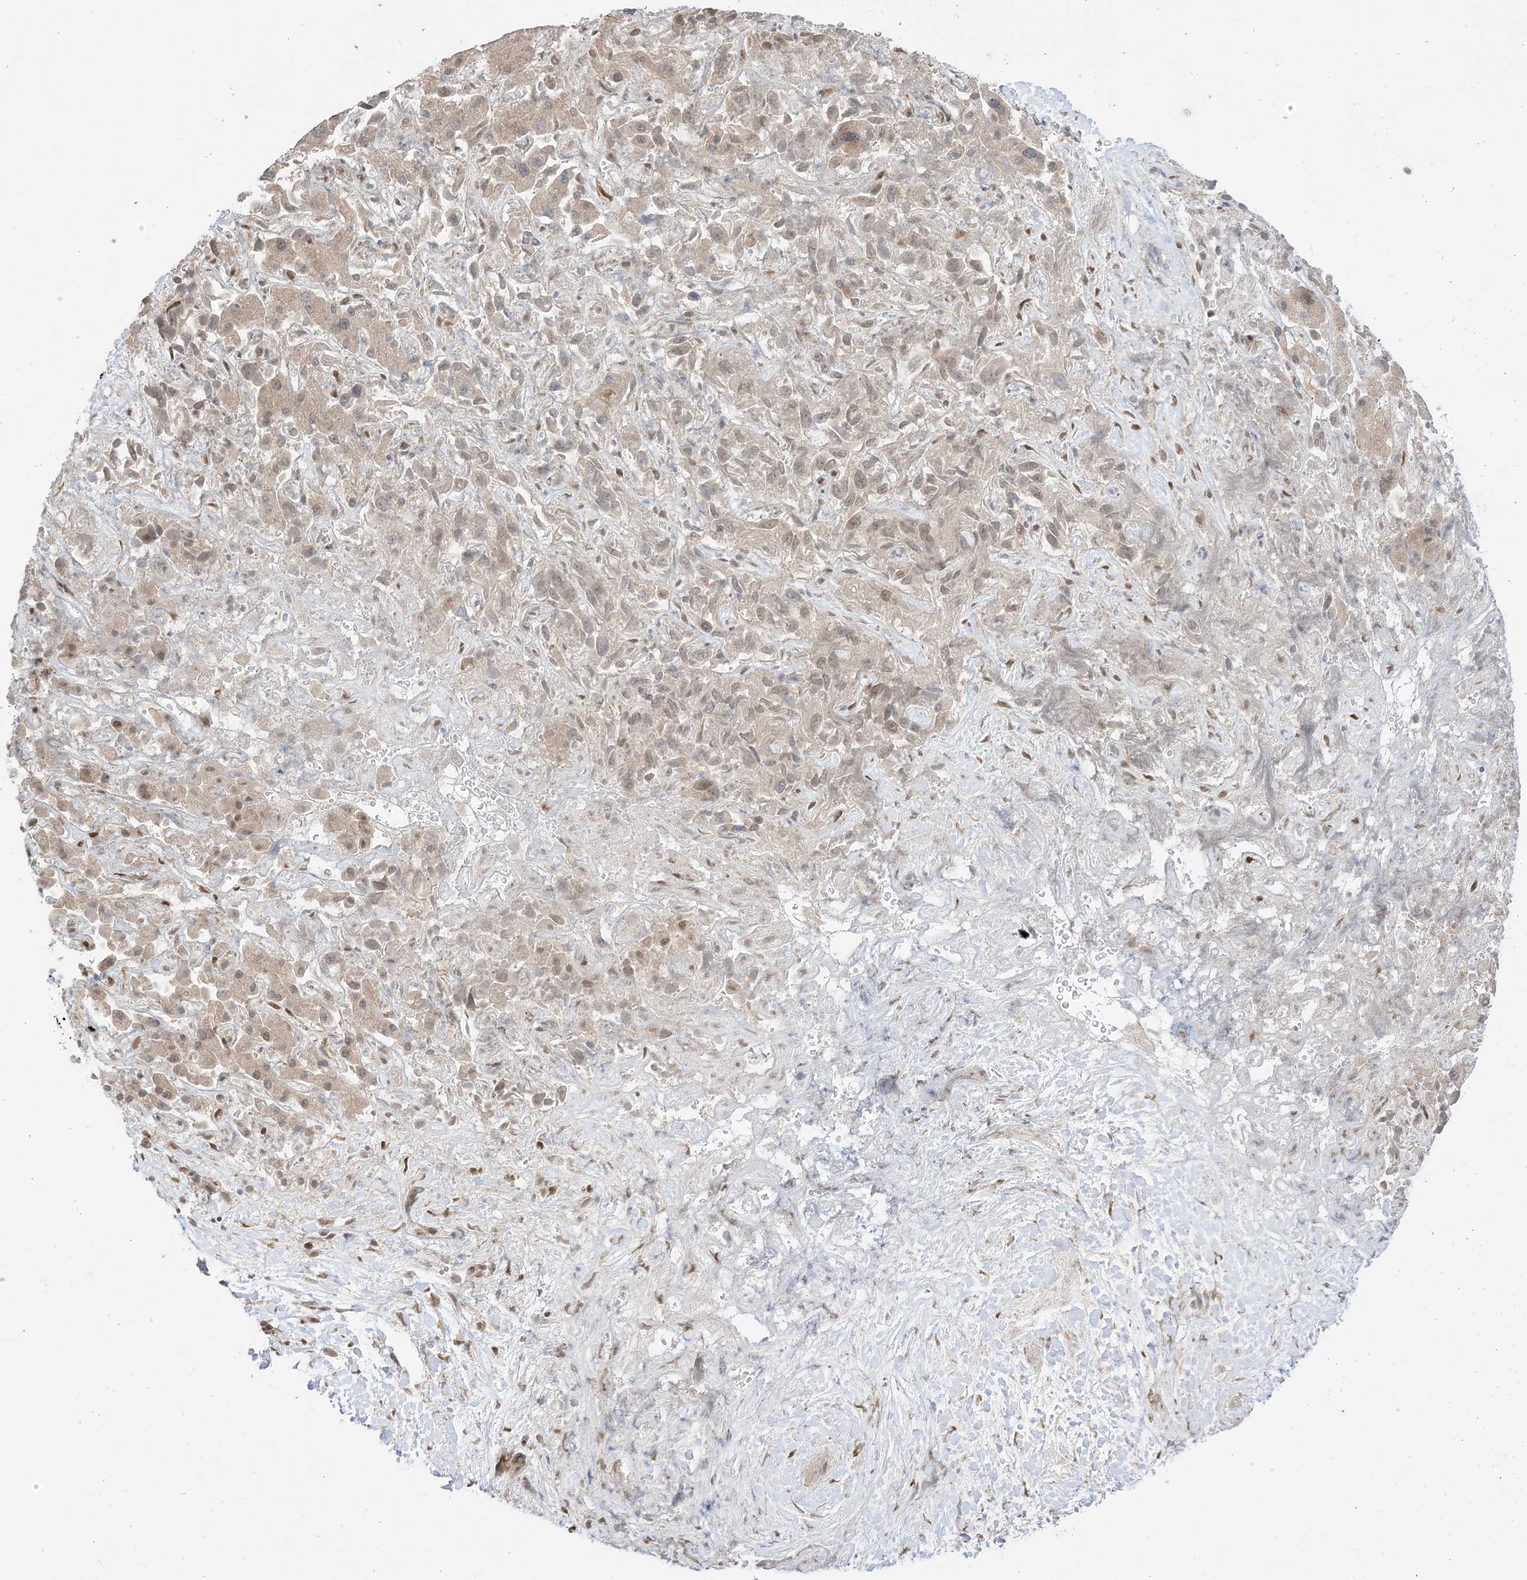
{"staining": {"intensity": "weak", "quantity": ">75%", "location": "cytoplasmic/membranous,nuclear"}, "tissue": "liver cancer", "cell_type": "Tumor cells", "image_type": "cancer", "snomed": [{"axis": "morphology", "description": "Cholangiocarcinoma"}, {"axis": "topography", "description": "Liver"}], "caption": "A brown stain labels weak cytoplasmic/membranous and nuclear expression of a protein in liver cancer tumor cells.", "gene": "UBE2E2", "patient": {"sex": "female", "age": 52}}